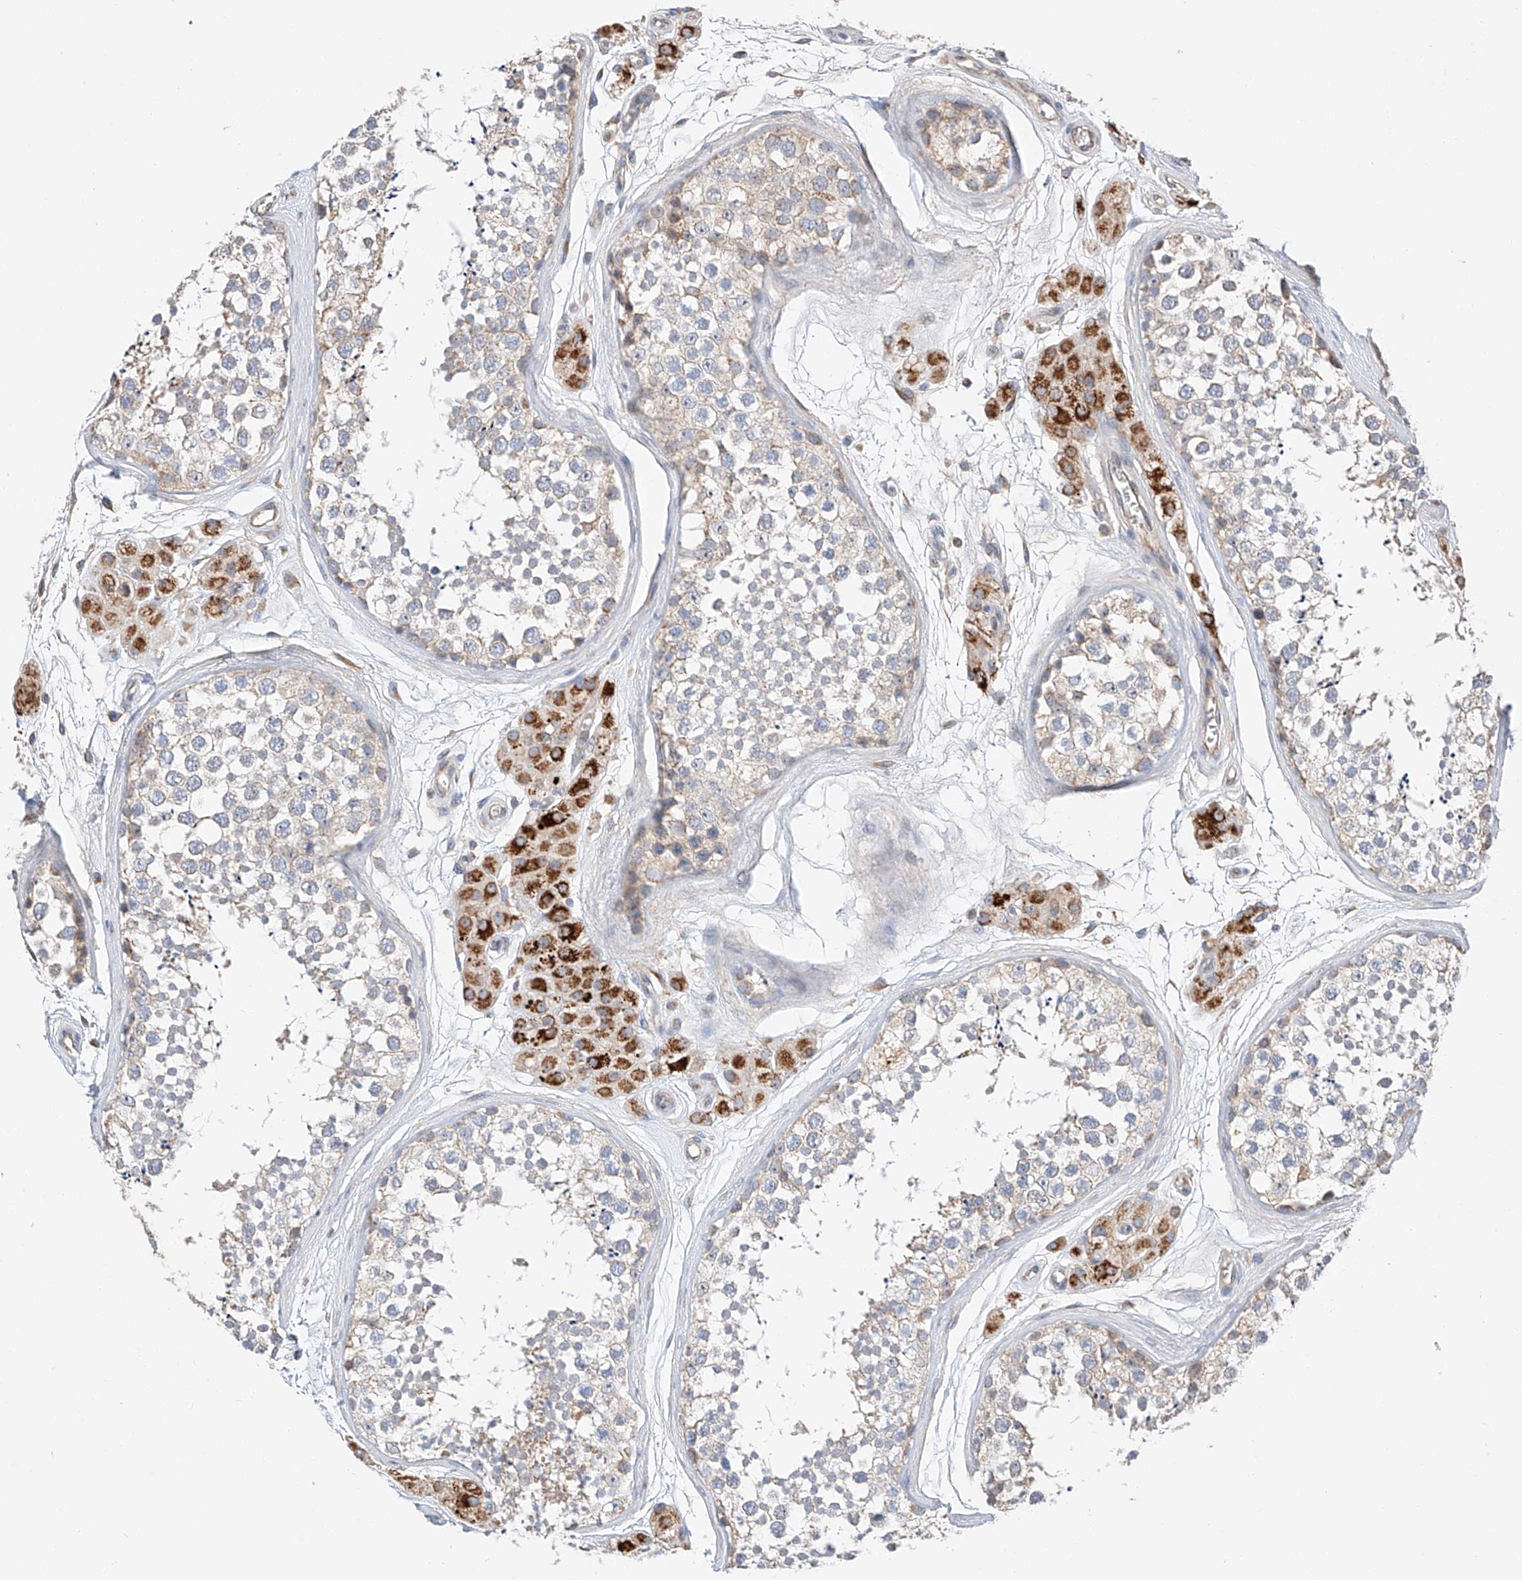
{"staining": {"intensity": "moderate", "quantity": "<25%", "location": "cytoplasmic/membranous"}, "tissue": "testis", "cell_type": "Cells in seminiferous ducts", "image_type": "normal", "snomed": [{"axis": "morphology", "description": "Normal tissue, NOS"}, {"axis": "topography", "description": "Testis"}], "caption": "IHC (DAB) staining of benign human testis reveals moderate cytoplasmic/membranous protein staining in approximately <25% of cells in seminiferous ducts.", "gene": "RUSC1", "patient": {"sex": "male", "age": 56}}